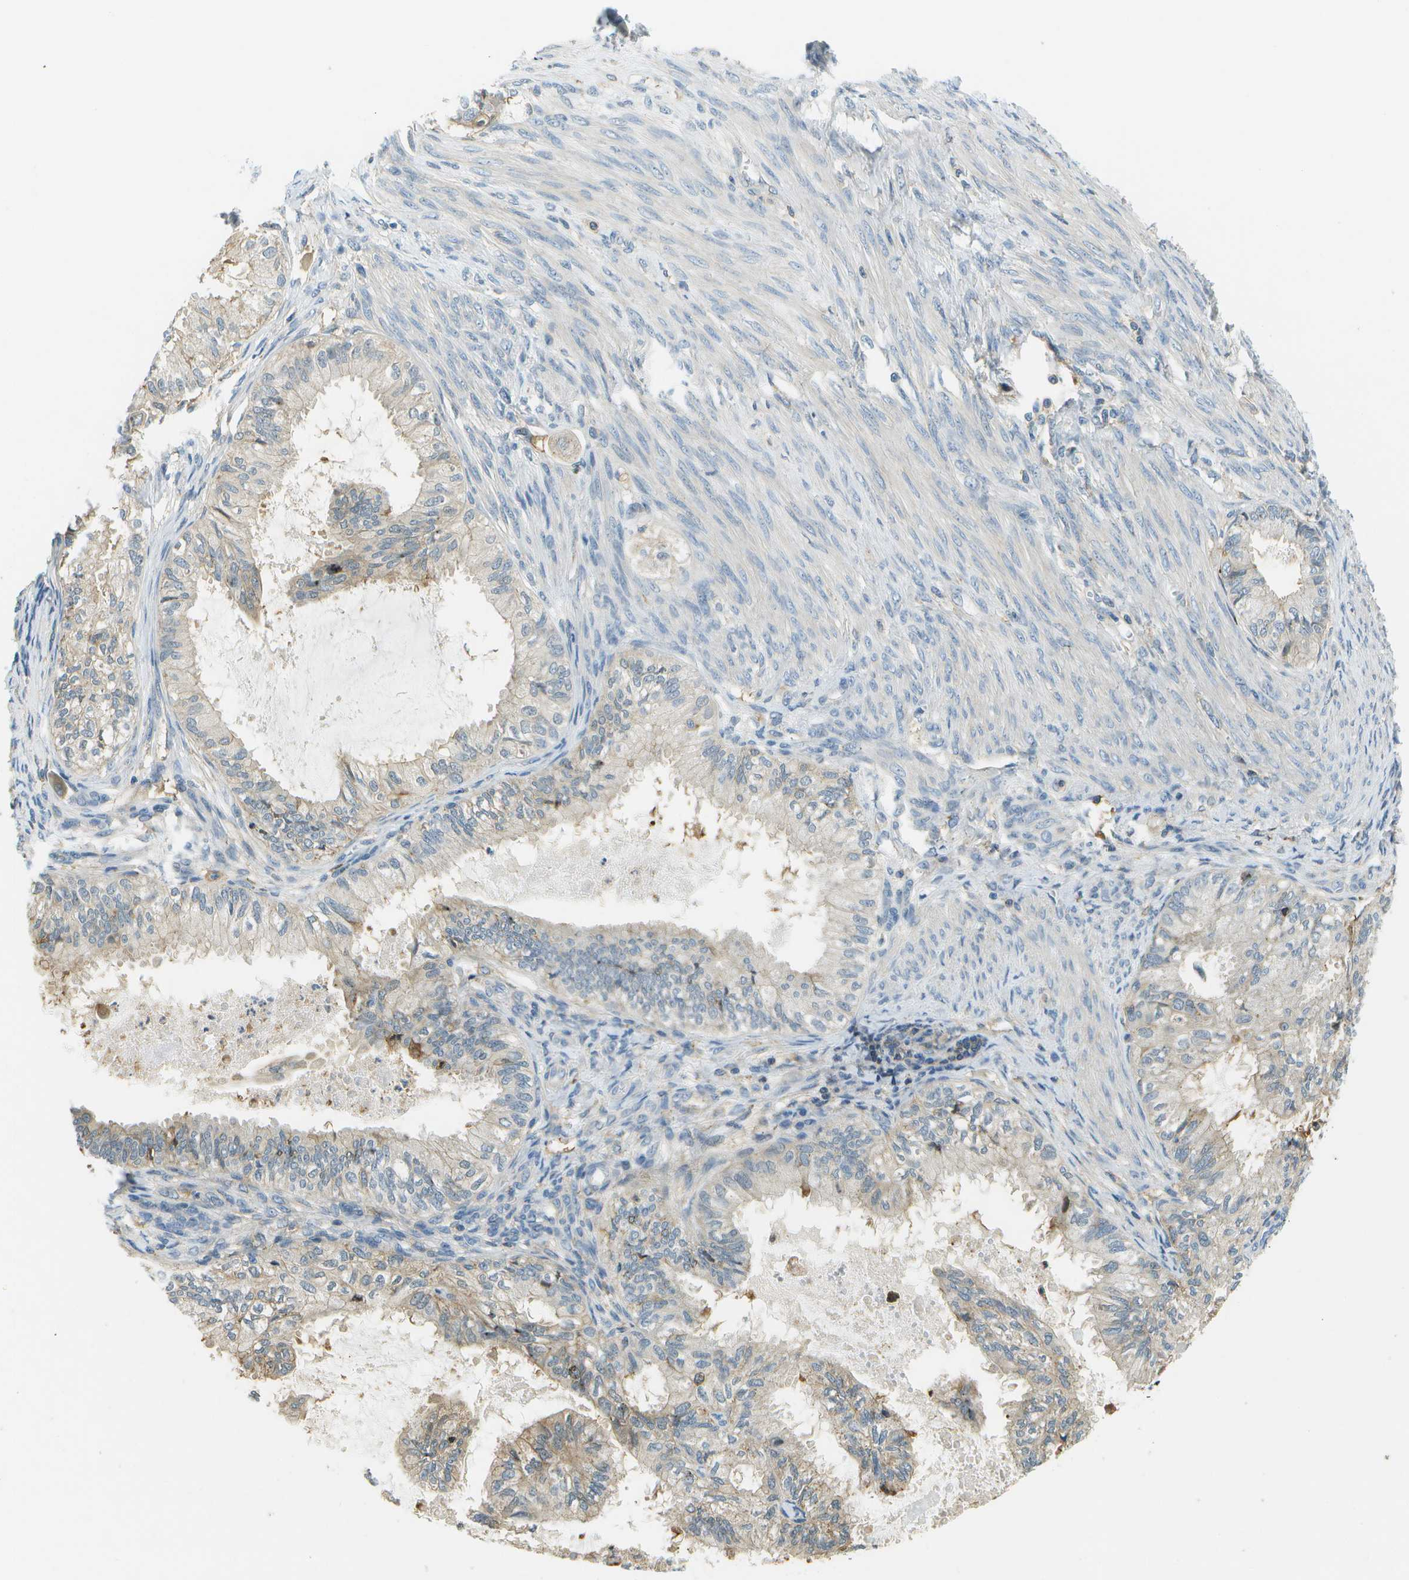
{"staining": {"intensity": "weak", "quantity": "25%-75%", "location": "cytoplasmic/membranous"}, "tissue": "cervical cancer", "cell_type": "Tumor cells", "image_type": "cancer", "snomed": [{"axis": "morphology", "description": "Normal tissue, NOS"}, {"axis": "morphology", "description": "Adenocarcinoma, NOS"}, {"axis": "topography", "description": "Cervix"}, {"axis": "topography", "description": "Endometrium"}], "caption": "An image showing weak cytoplasmic/membranous positivity in approximately 25%-75% of tumor cells in cervical cancer (adenocarcinoma), as visualized by brown immunohistochemical staining.", "gene": "LRRC66", "patient": {"sex": "female", "age": 86}}